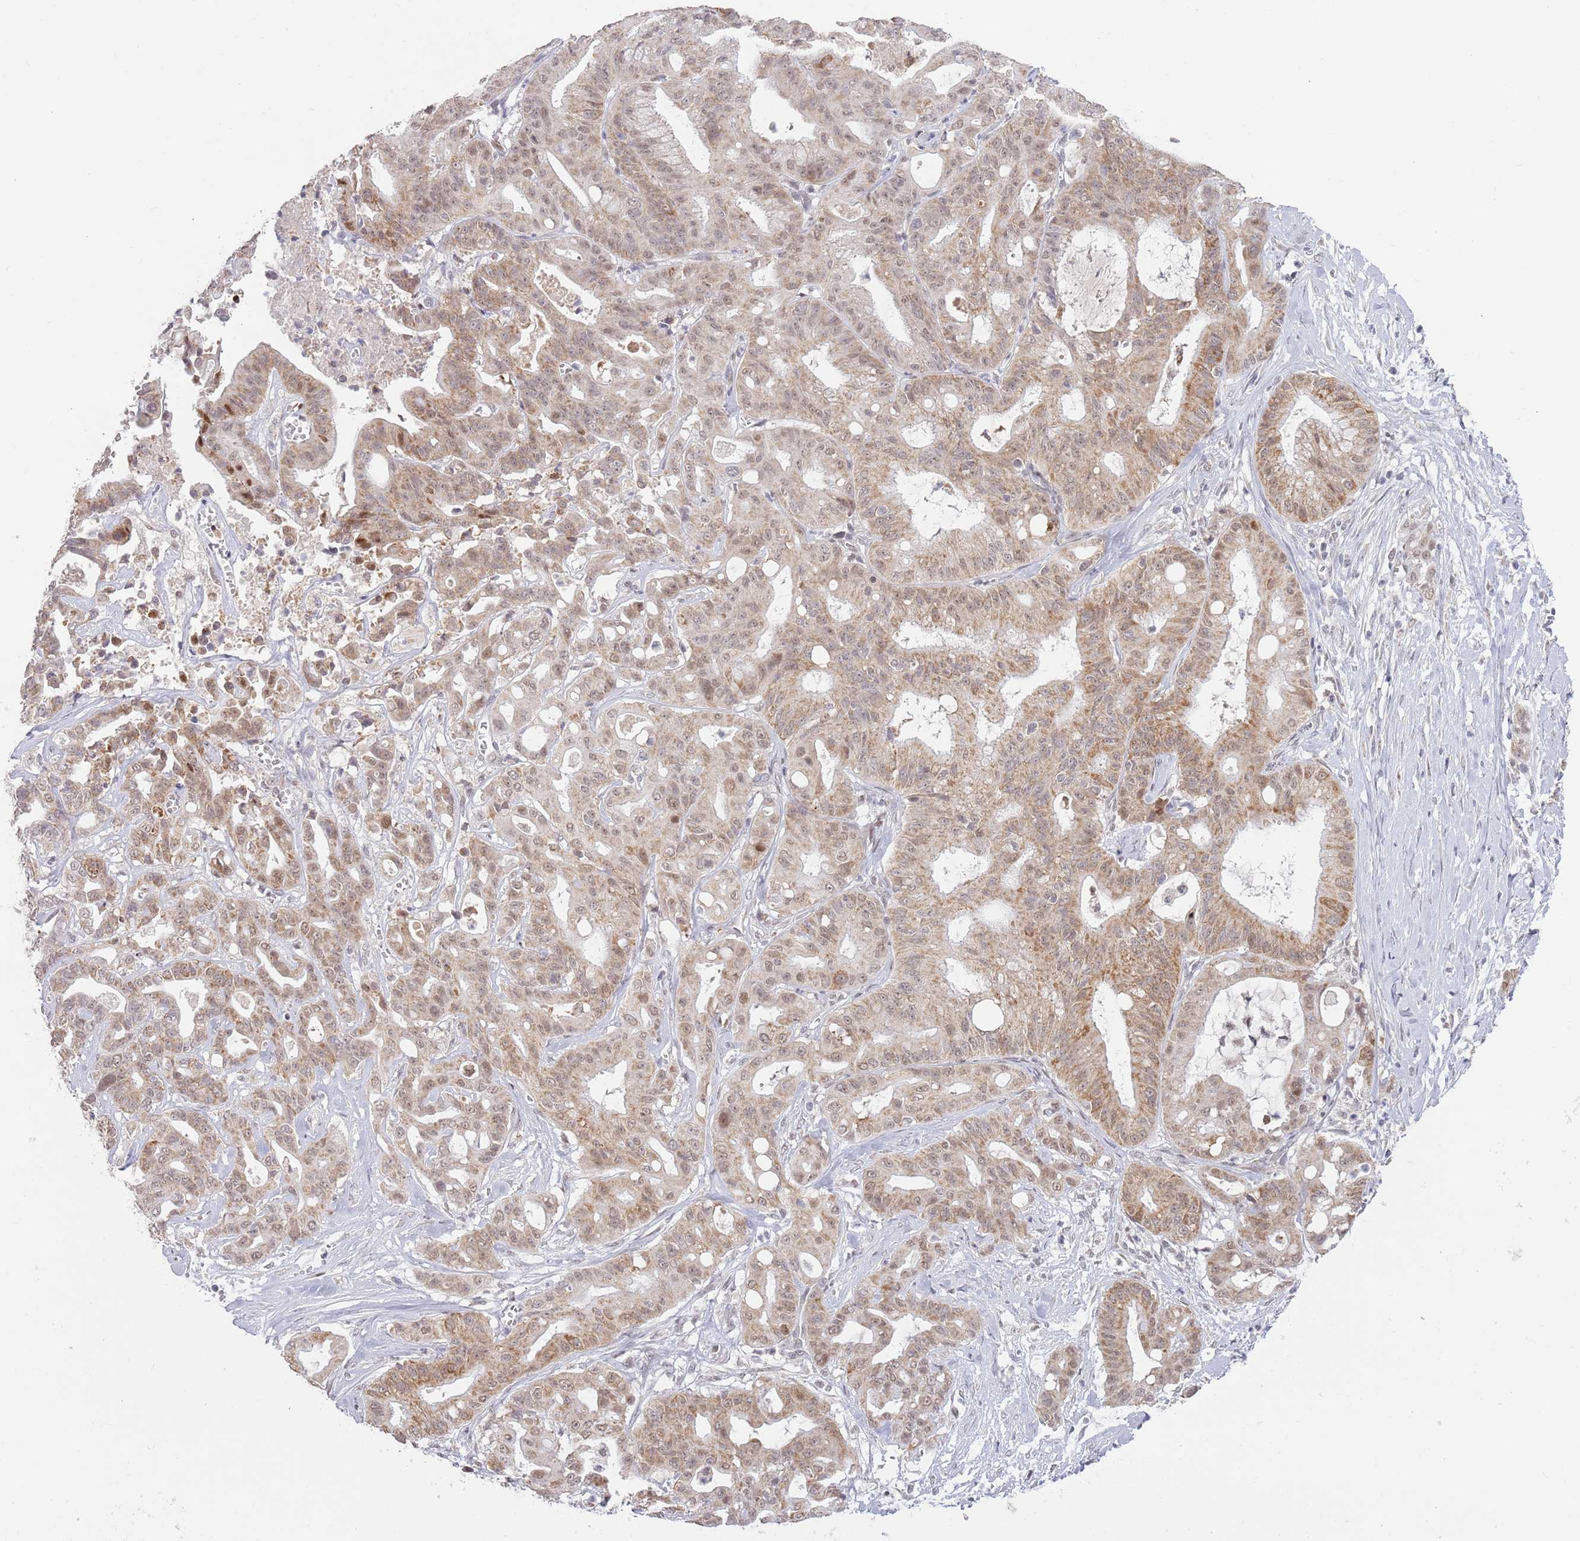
{"staining": {"intensity": "moderate", "quantity": ">75%", "location": "cytoplasmic/membranous,nuclear"}, "tissue": "ovarian cancer", "cell_type": "Tumor cells", "image_type": "cancer", "snomed": [{"axis": "morphology", "description": "Cystadenocarcinoma, mucinous, NOS"}, {"axis": "topography", "description": "Ovary"}], "caption": "Ovarian cancer (mucinous cystadenocarcinoma) stained for a protein shows moderate cytoplasmic/membranous and nuclear positivity in tumor cells.", "gene": "TIMM13", "patient": {"sex": "female", "age": 70}}